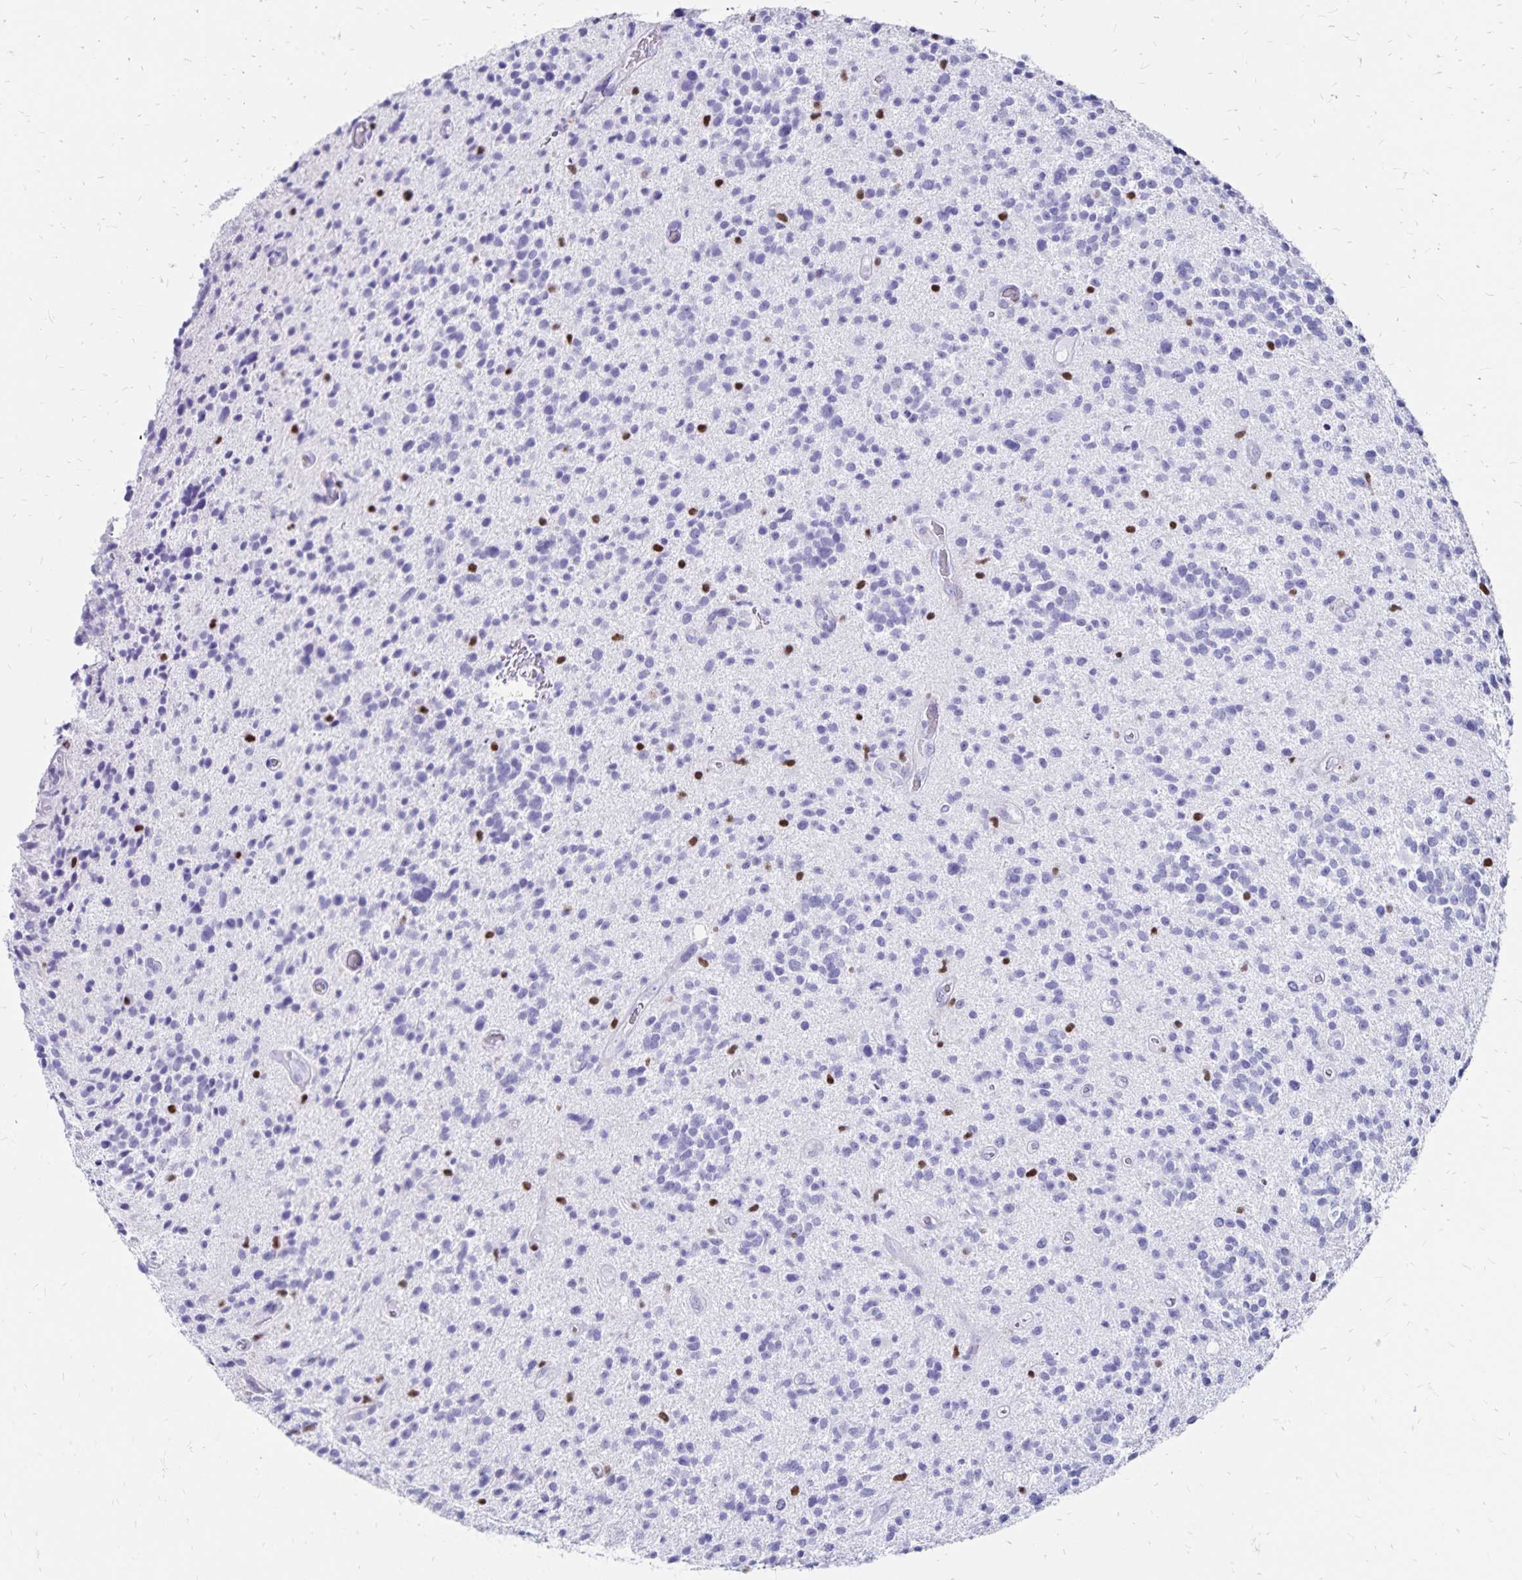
{"staining": {"intensity": "negative", "quantity": "none", "location": "none"}, "tissue": "glioma", "cell_type": "Tumor cells", "image_type": "cancer", "snomed": [{"axis": "morphology", "description": "Glioma, malignant, High grade"}, {"axis": "topography", "description": "Brain"}], "caption": "Tumor cells are negative for brown protein staining in glioma.", "gene": "IKZF1", "patient": {"sex": "male", "age": 29}}